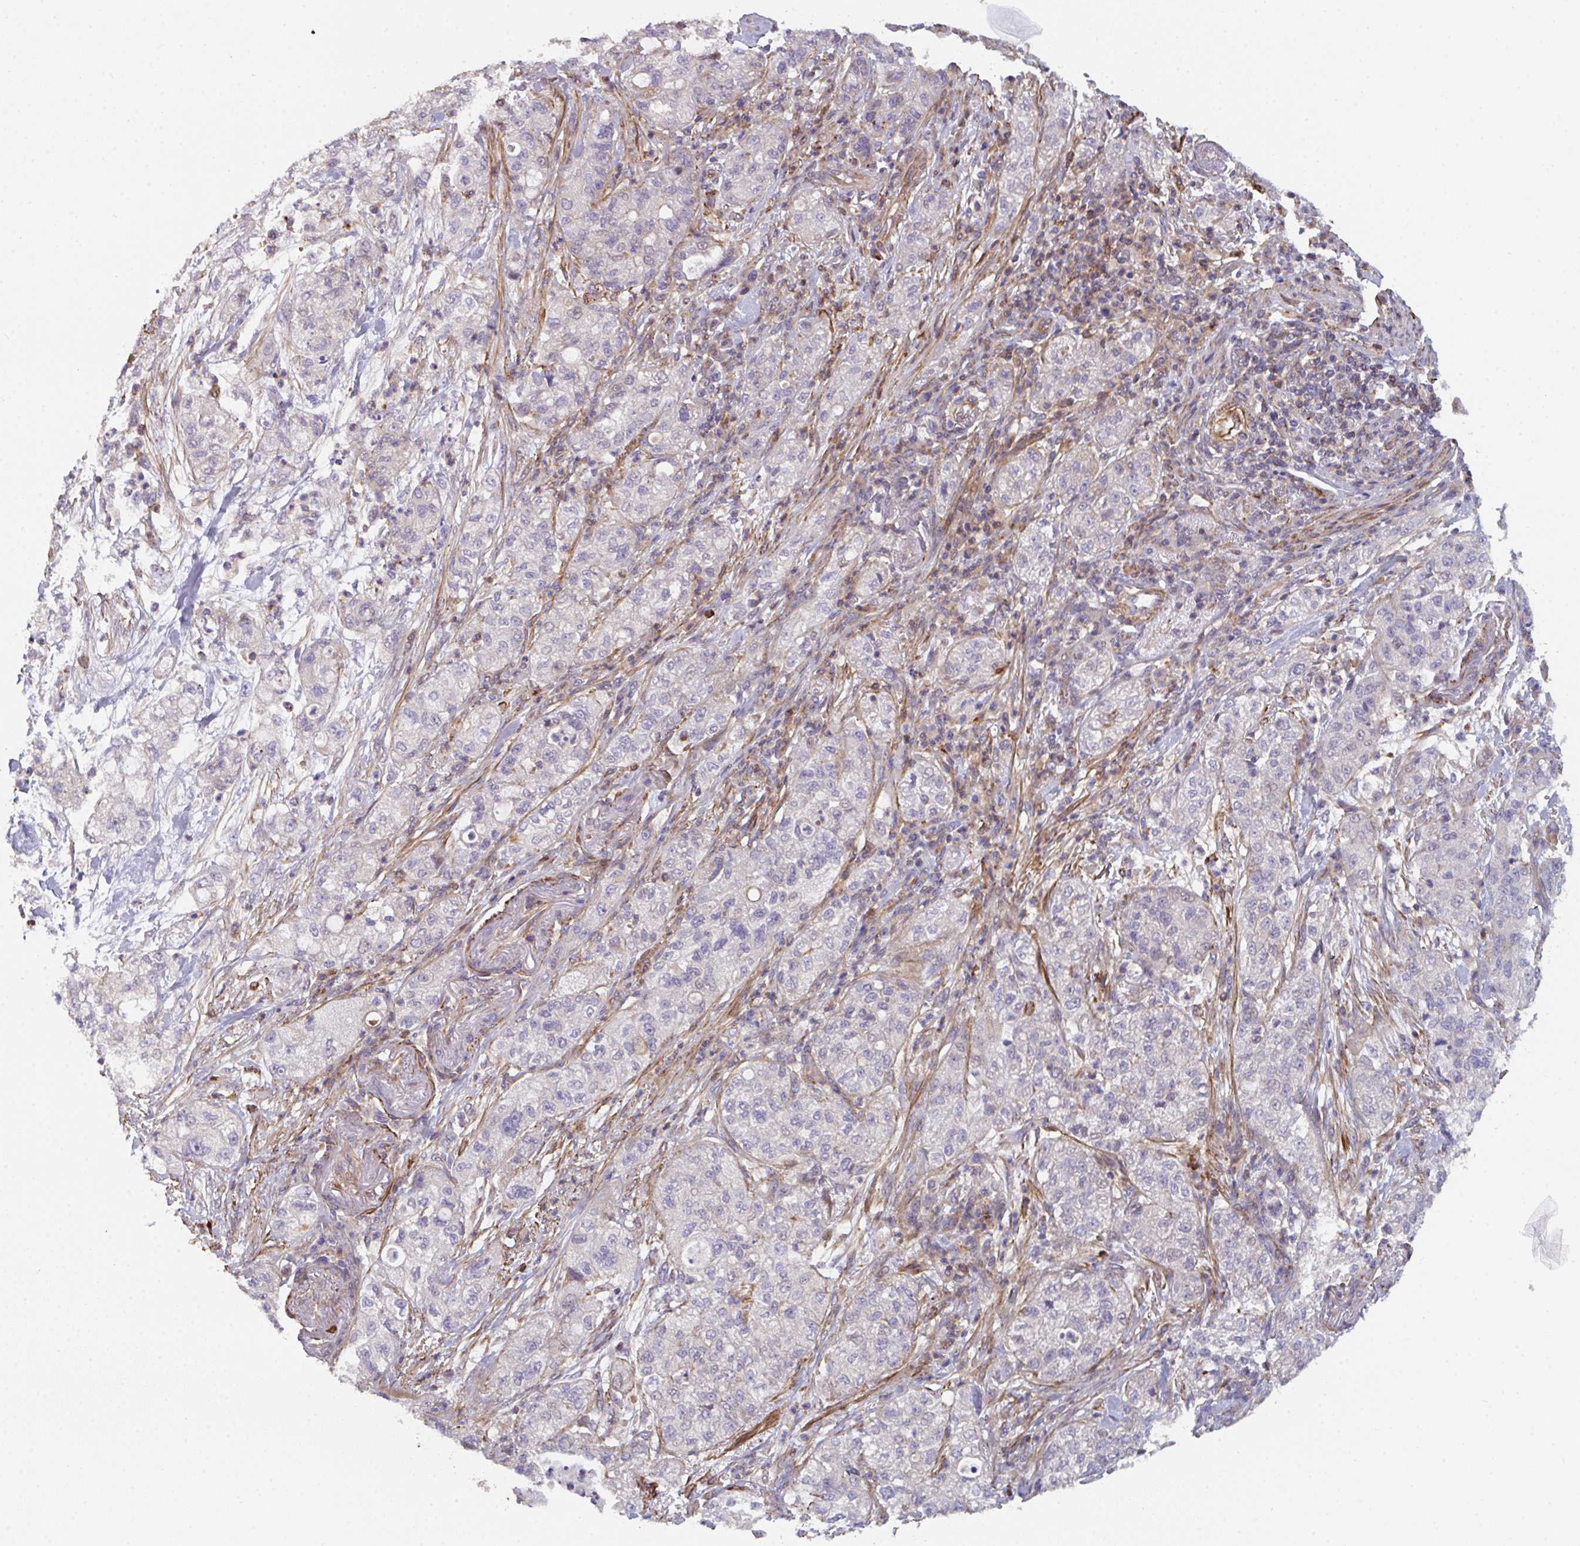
{"staining": {"intensity": "negative", "quantity": "none", "location": "none"}, "tissue": "pancreatic cancer", "cell_type": "Tumor cells", "image_type": "cancer", "snomed": [{"axis": "morphology", "description": "Adenocarcinoma, NOS"}, {"axis": "topography", "description": "Pancreas"}], "caption": "This histopathology image is of pancreatic cancer (adenocarcinoma) stained with immunohistochemistry to label a protein in brown with the nuclei are counter-stained blue. There is no staining in tumor cells.", "gene": "FZD2", "patient": {"sex": "female", "age": 78}}